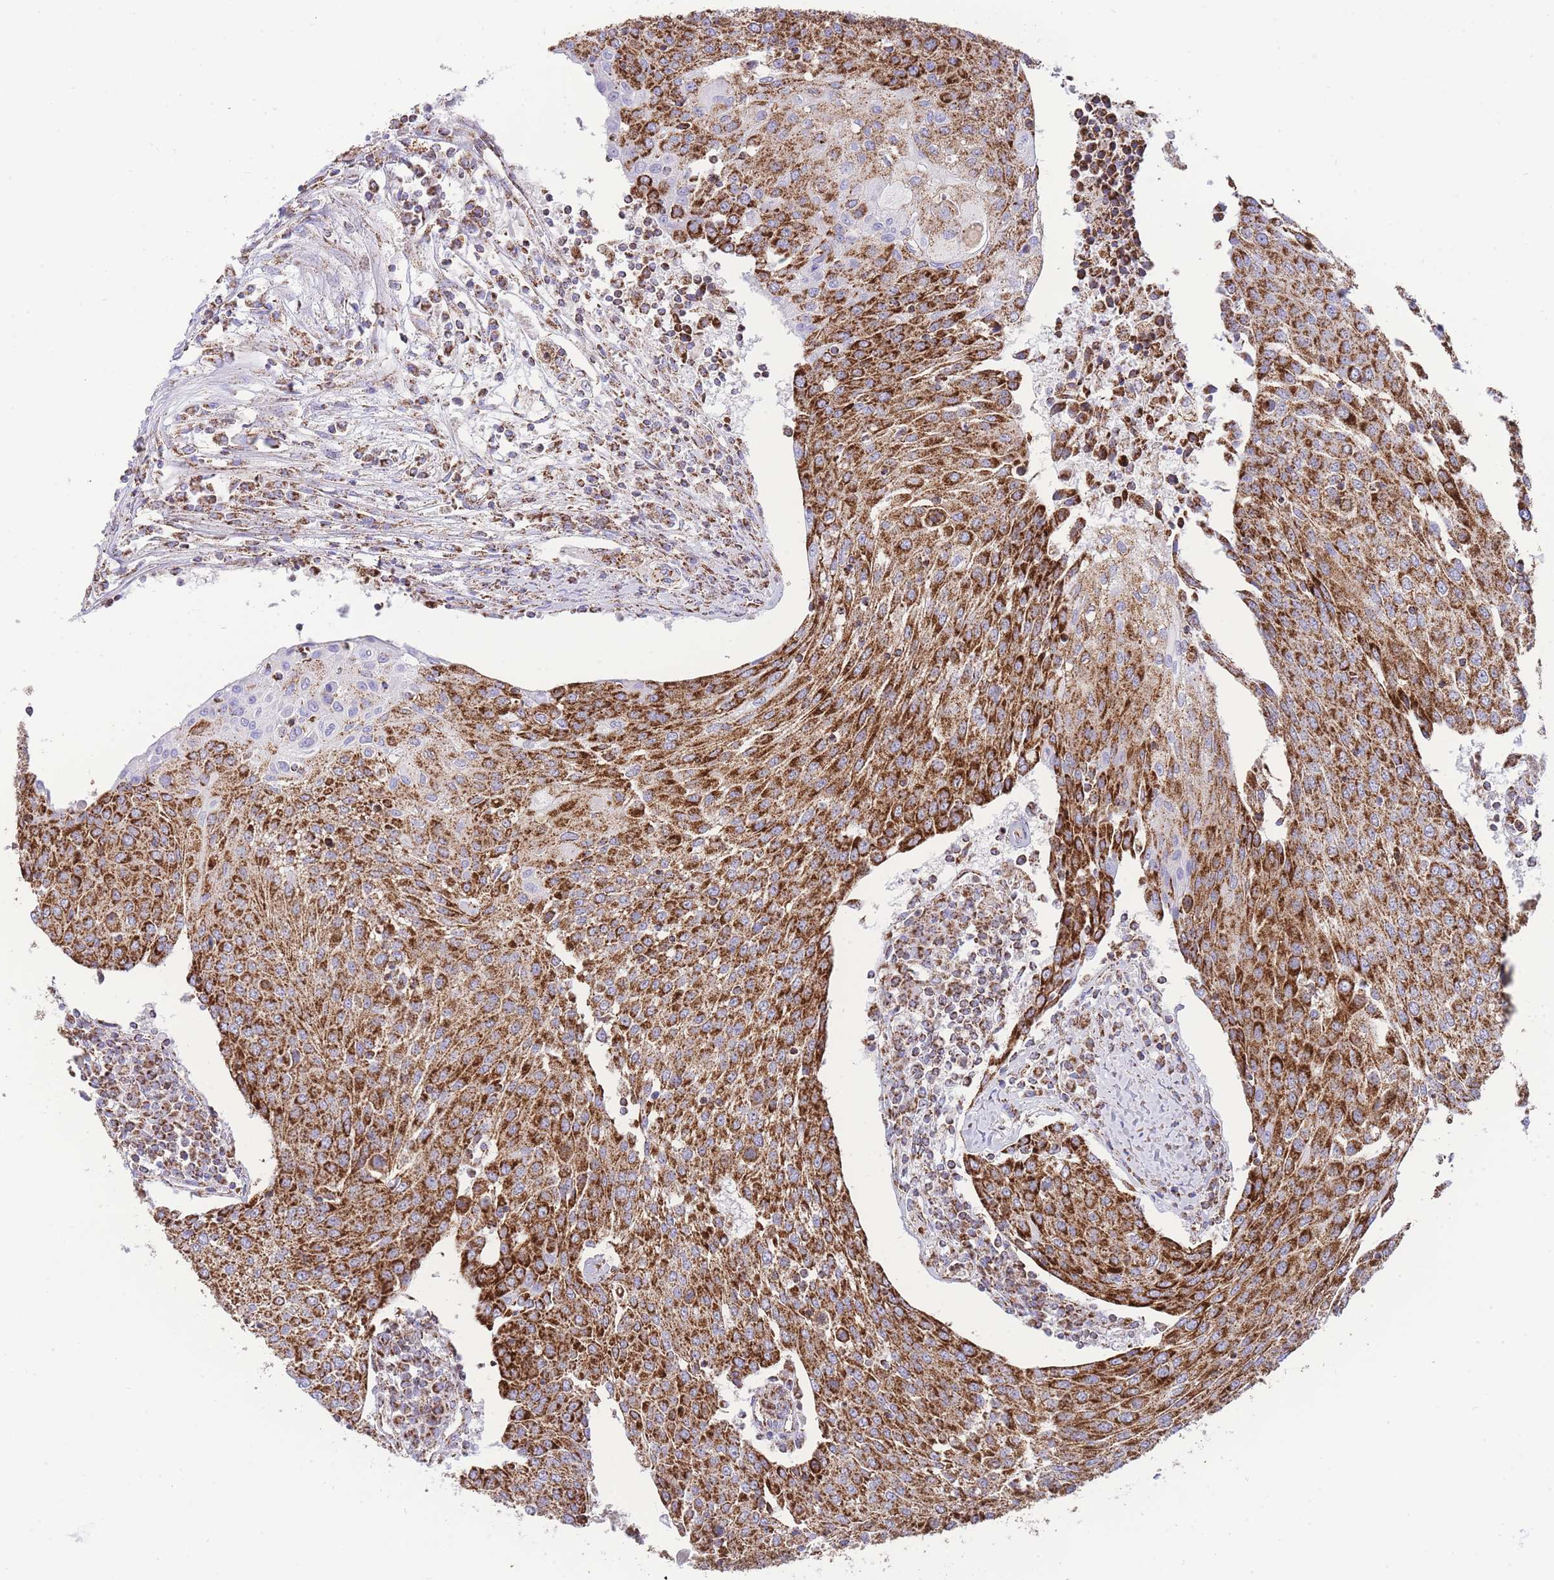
{"staining": {"intensity": "strong", "quantity": ">75%", "location": "cytoplasmic/membranous"}, "tissue": "urothelial cancer", "cell_type": "Tumor cells", "image_type": "cancer", "snomed": [{"axis": "morphology", "description": "Urothelial carcinoma, High grade"}, {"axis": "topography", "description": "Urinary bladder"}], "caption": "IHC (DAB (3,3'-diaminobenzidine)) staining of urothelial cancer demonstrates strong cytoplasmic/membranous protein expression in approximately >75% of tumor cells. IHC stains the protein in brown and the nuclei are stained blue.", "gene": "GSTM1", "patient": {"sex": "female", "age": 85}}